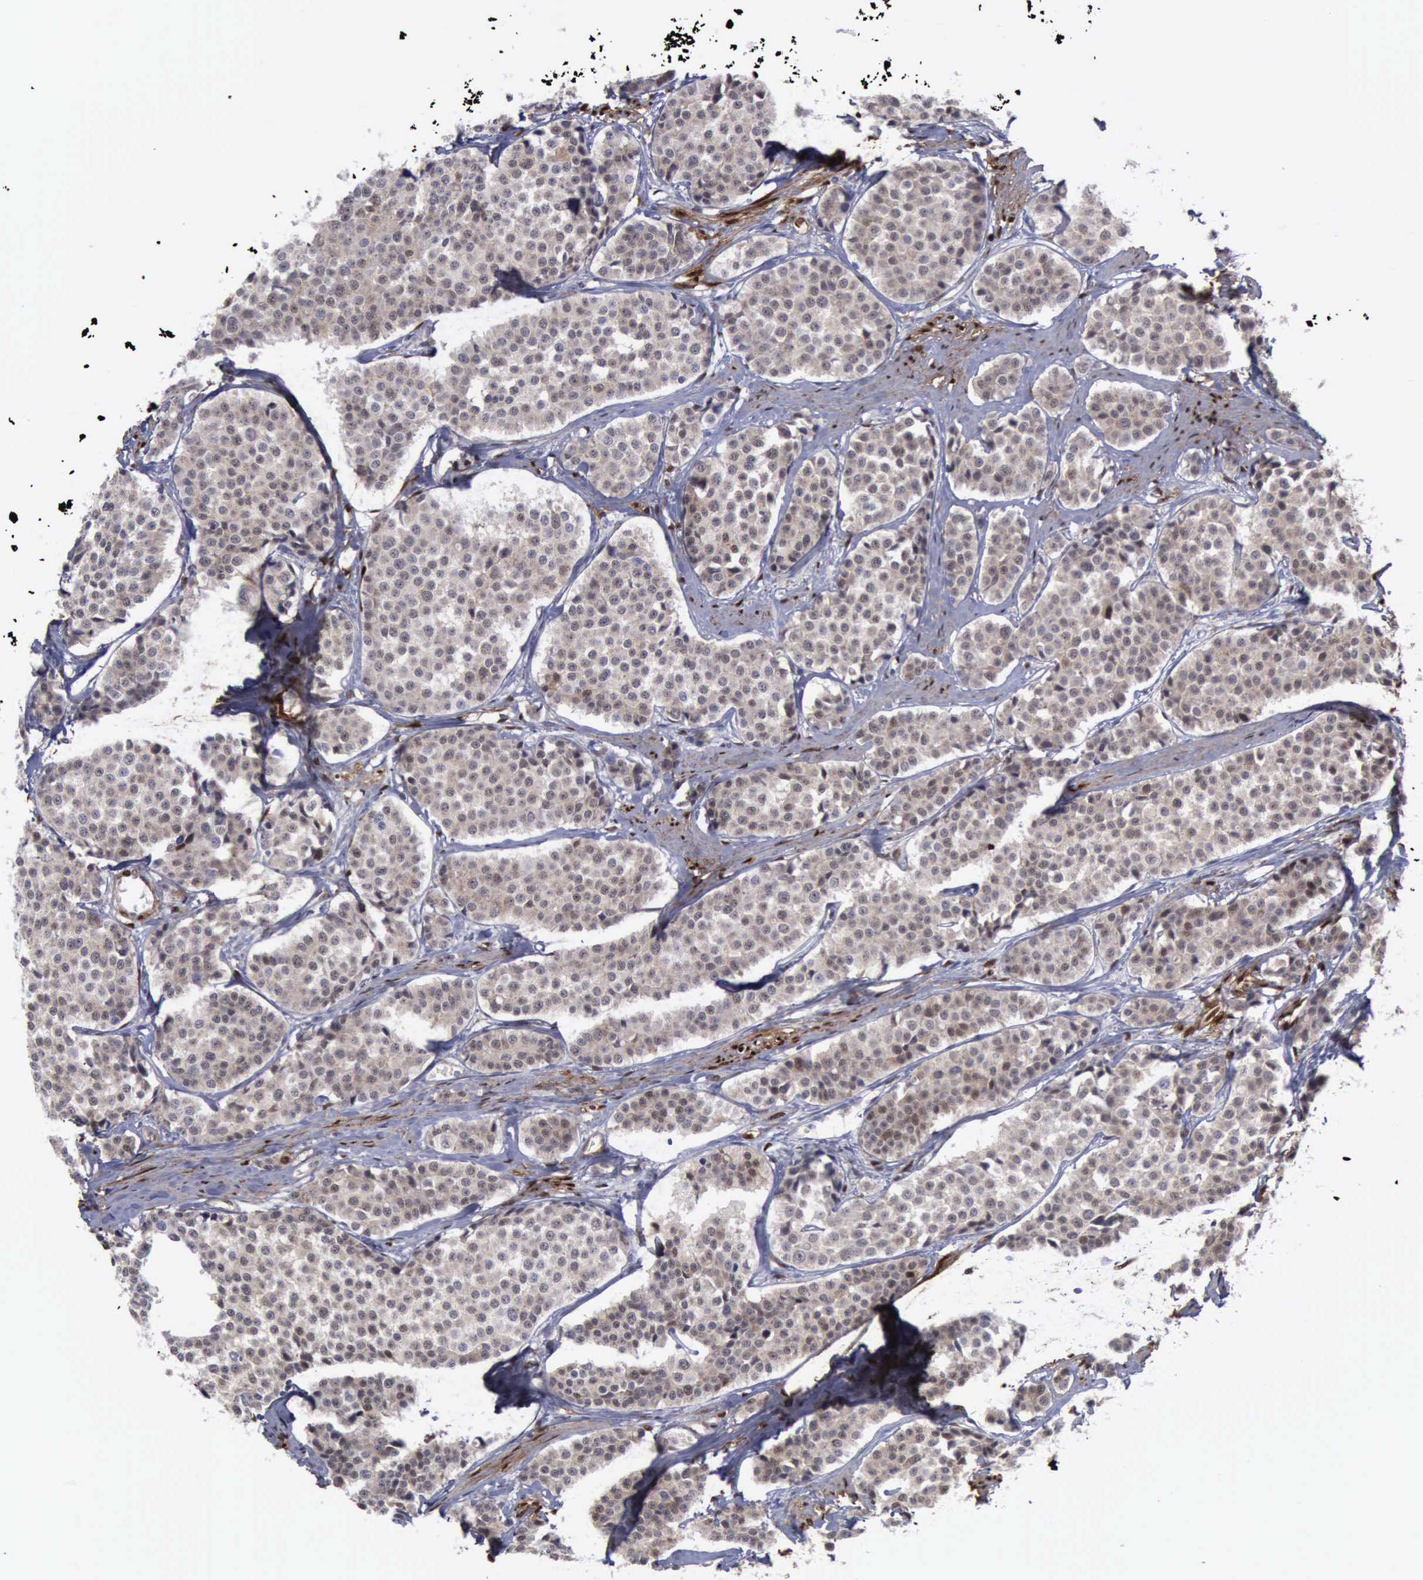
{"staining": {"intensity": "negative", "quantity": "none", "location": "none"}, "tissue": "carcinoid", "cell_type": "Tumor cells", "image_type": "cancer", "snomed": [{"axis": "morphology", "description": "Carcinoid, malignant, NOS"}, {"axis": "topography", "description": "Small intestine"}], "caption": "The immunohistochemistry image has no significant staining in tumor cells of carcinoid tissue.", "gene": "FHL1", "patient": {"sex": "male", "age": 60}}